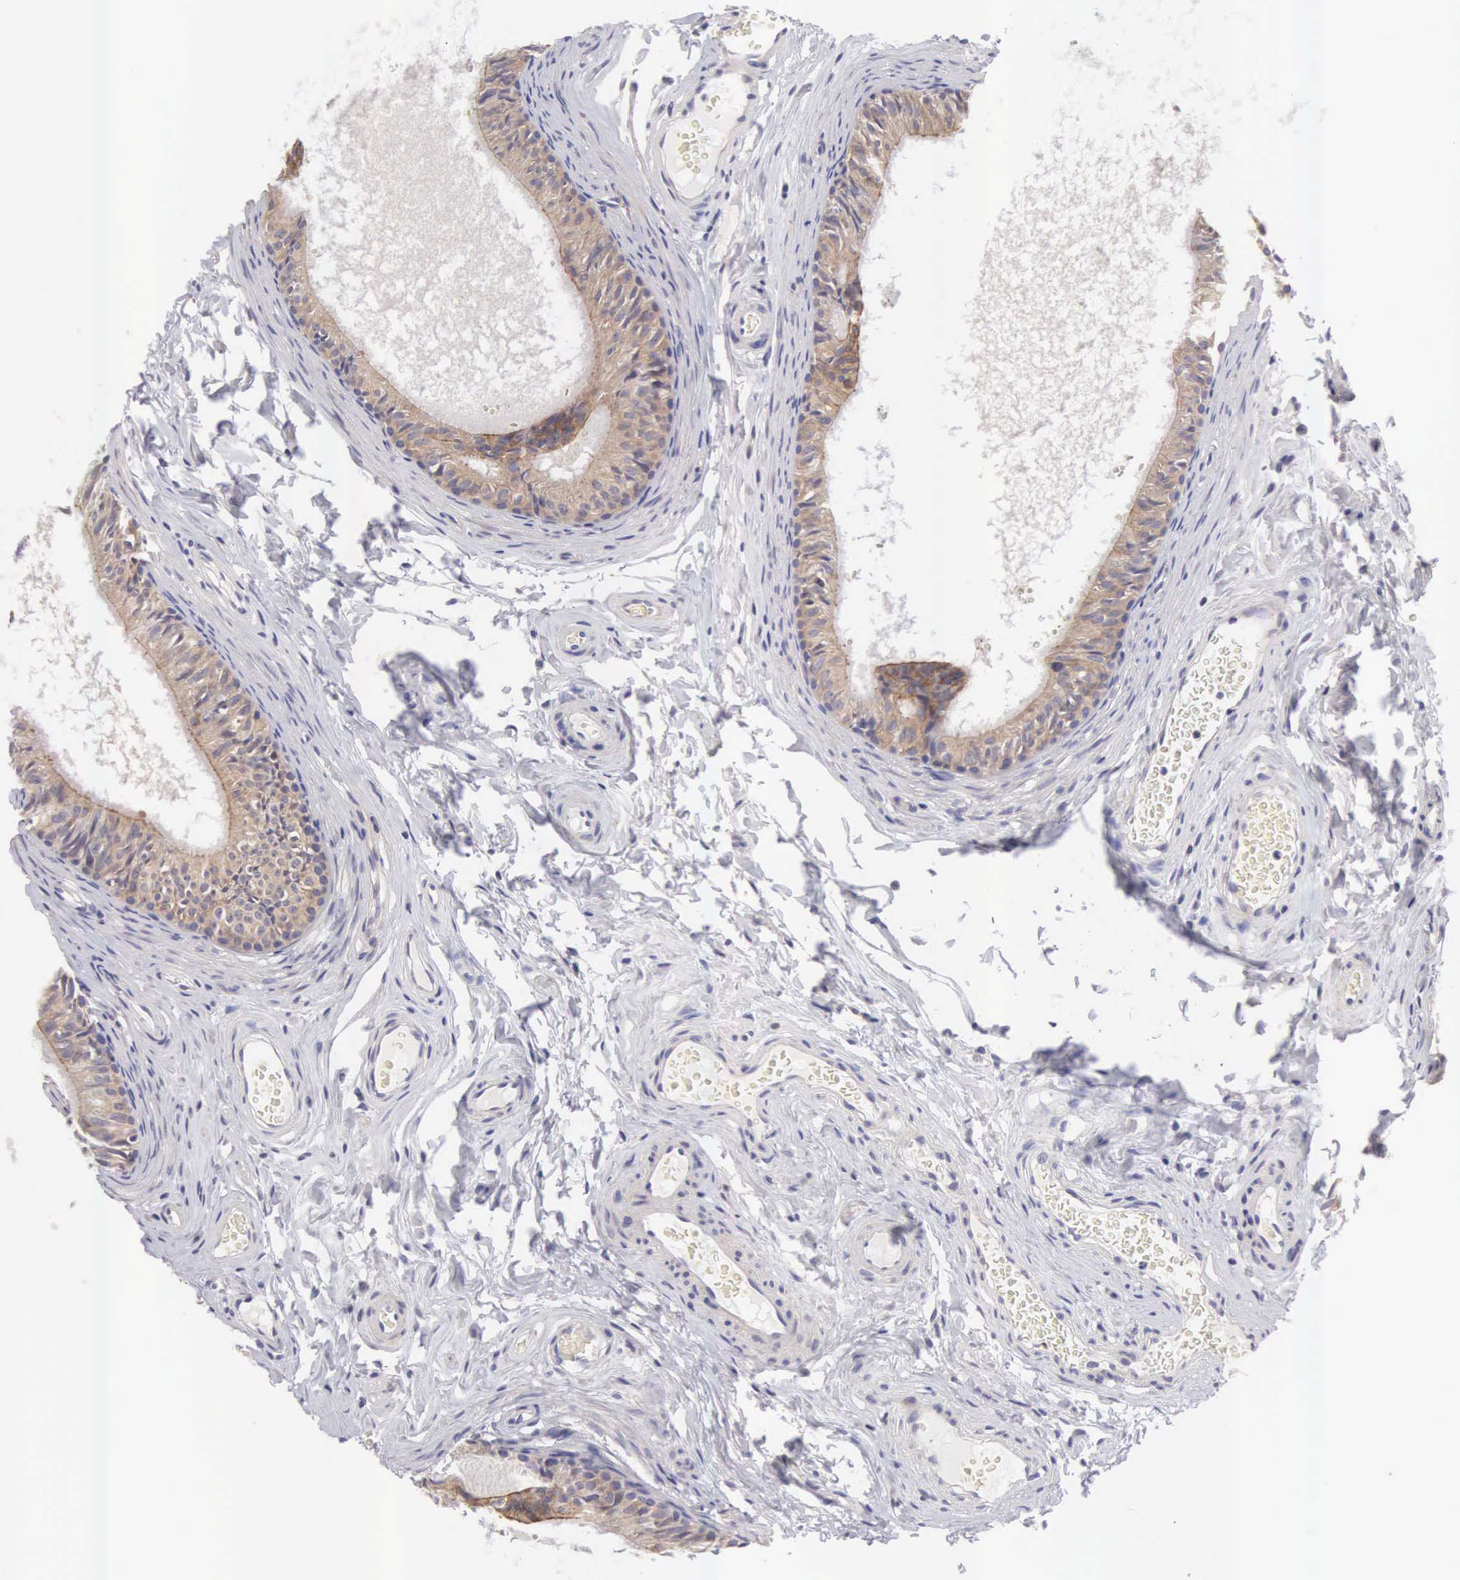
{"staining": {"intensity": "moderate", "quantity": ">75%", "location": "cytoplasmic/membranous"}, "tissue": "epididymis", "cell_type": "Glandular cells", "image_type": "normal", "snomed": [{"axis": "morphology", "description": "Normal tissue, NOS"}, {"axis": "topography", "description": "Epididymis"}], "caption": "High-power microscopy captured an IHC micrograph of unremarkable epididymis, revealing moderate cytoplasmic/membranous positivity in approximately >75% of glandular cells.", "gene": "TXLNG", "patient": {"sex": "male", "age": 23}}